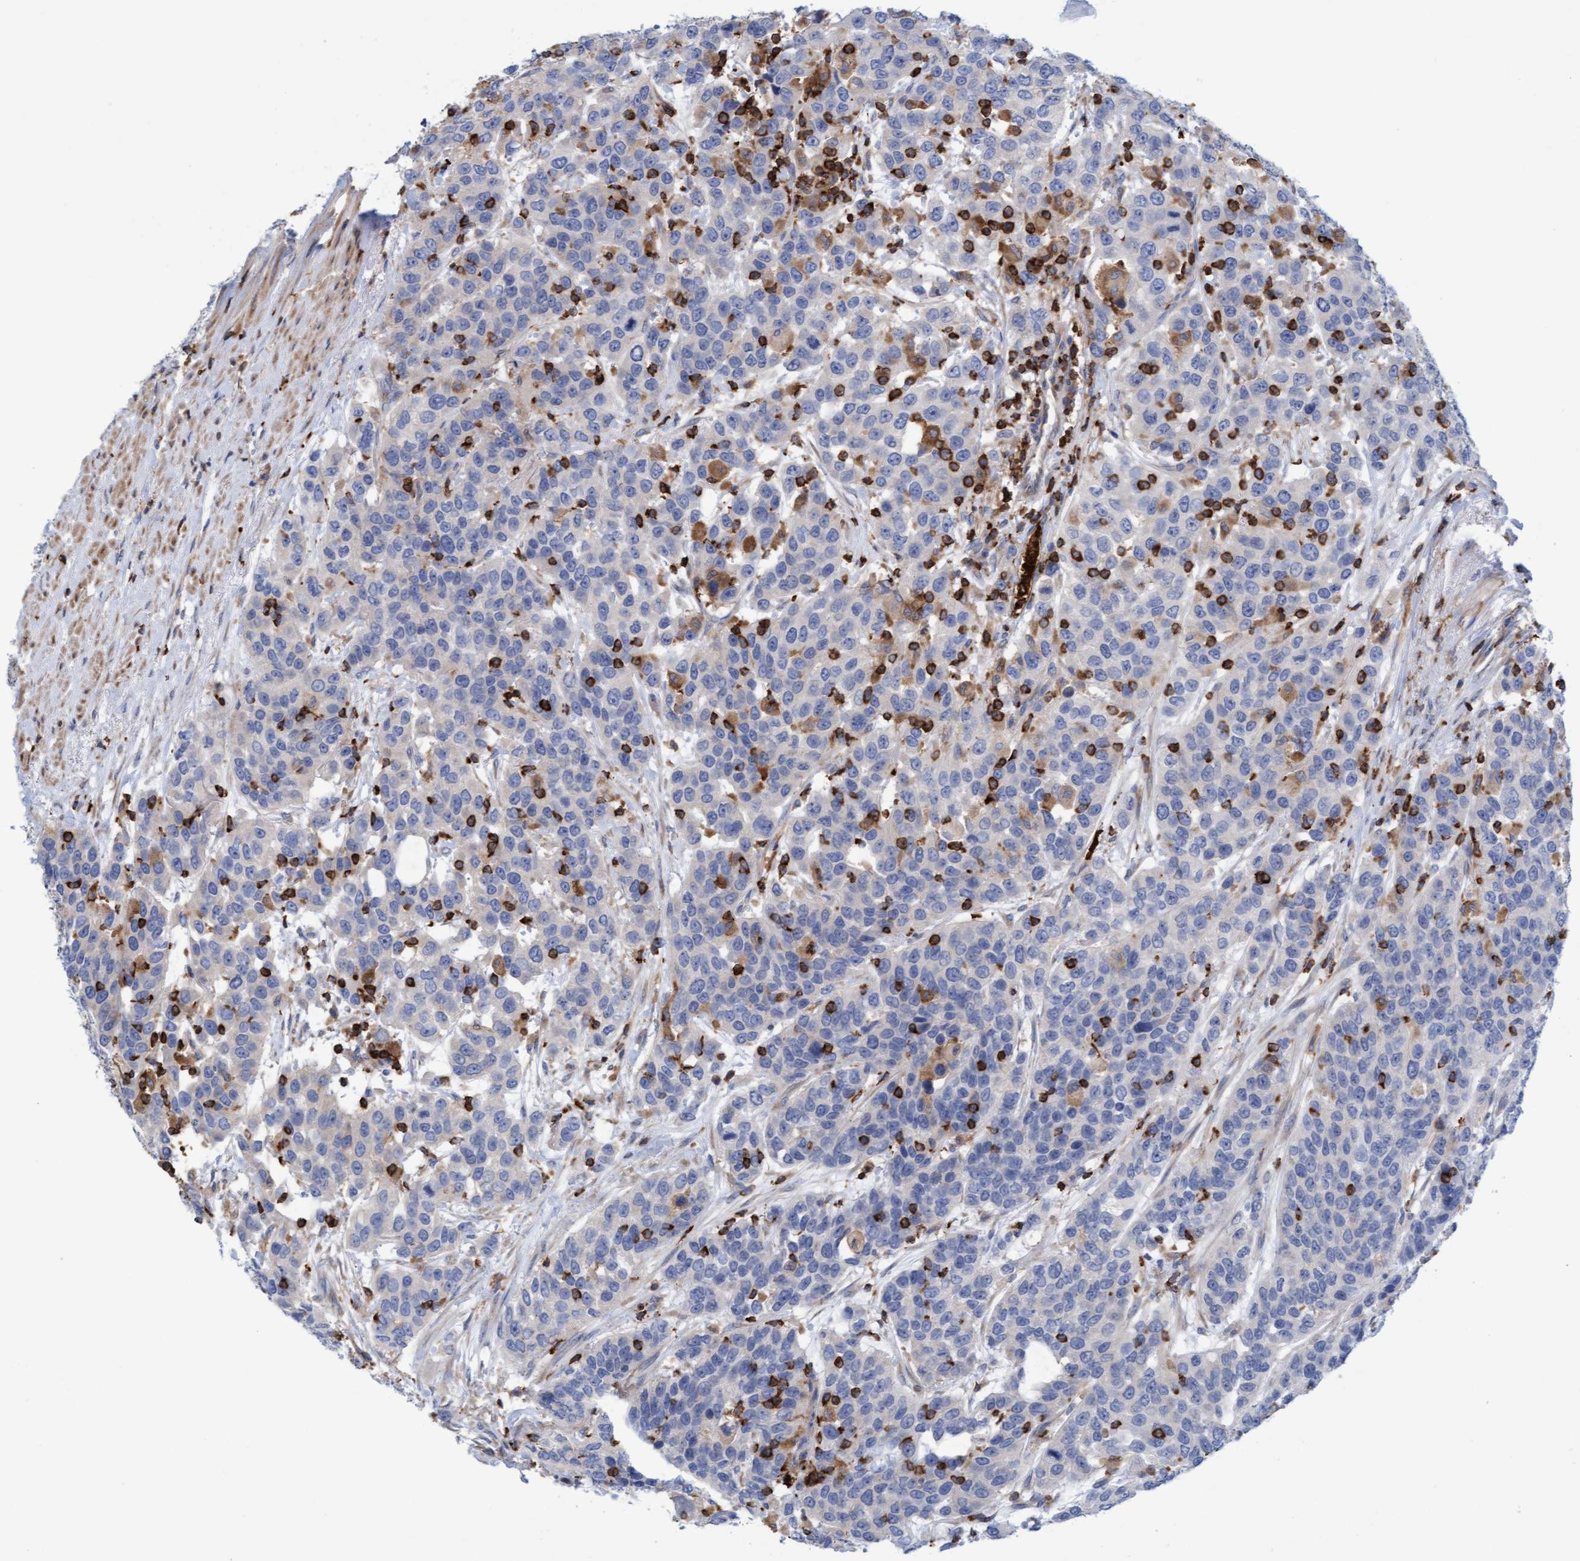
{"staining": {"intensity": "negative", "quantity": "none", "location": "none"}, "tissue": "urothelial cancer", "cell_type": "Tumor cells", "image_type": "cancer", "snomed": [{"axis": "morphology", "description": "Urothelial carcinoma, High grade"}, {"axis": "topography", "description": "Urinary bladder"}], "caption": "Image shows no protein expression in tumor cells of high-grade urothelial carcinoma tissue.", "gene": "FNBP1", "patient": {"sex": "female", "age": 80}}